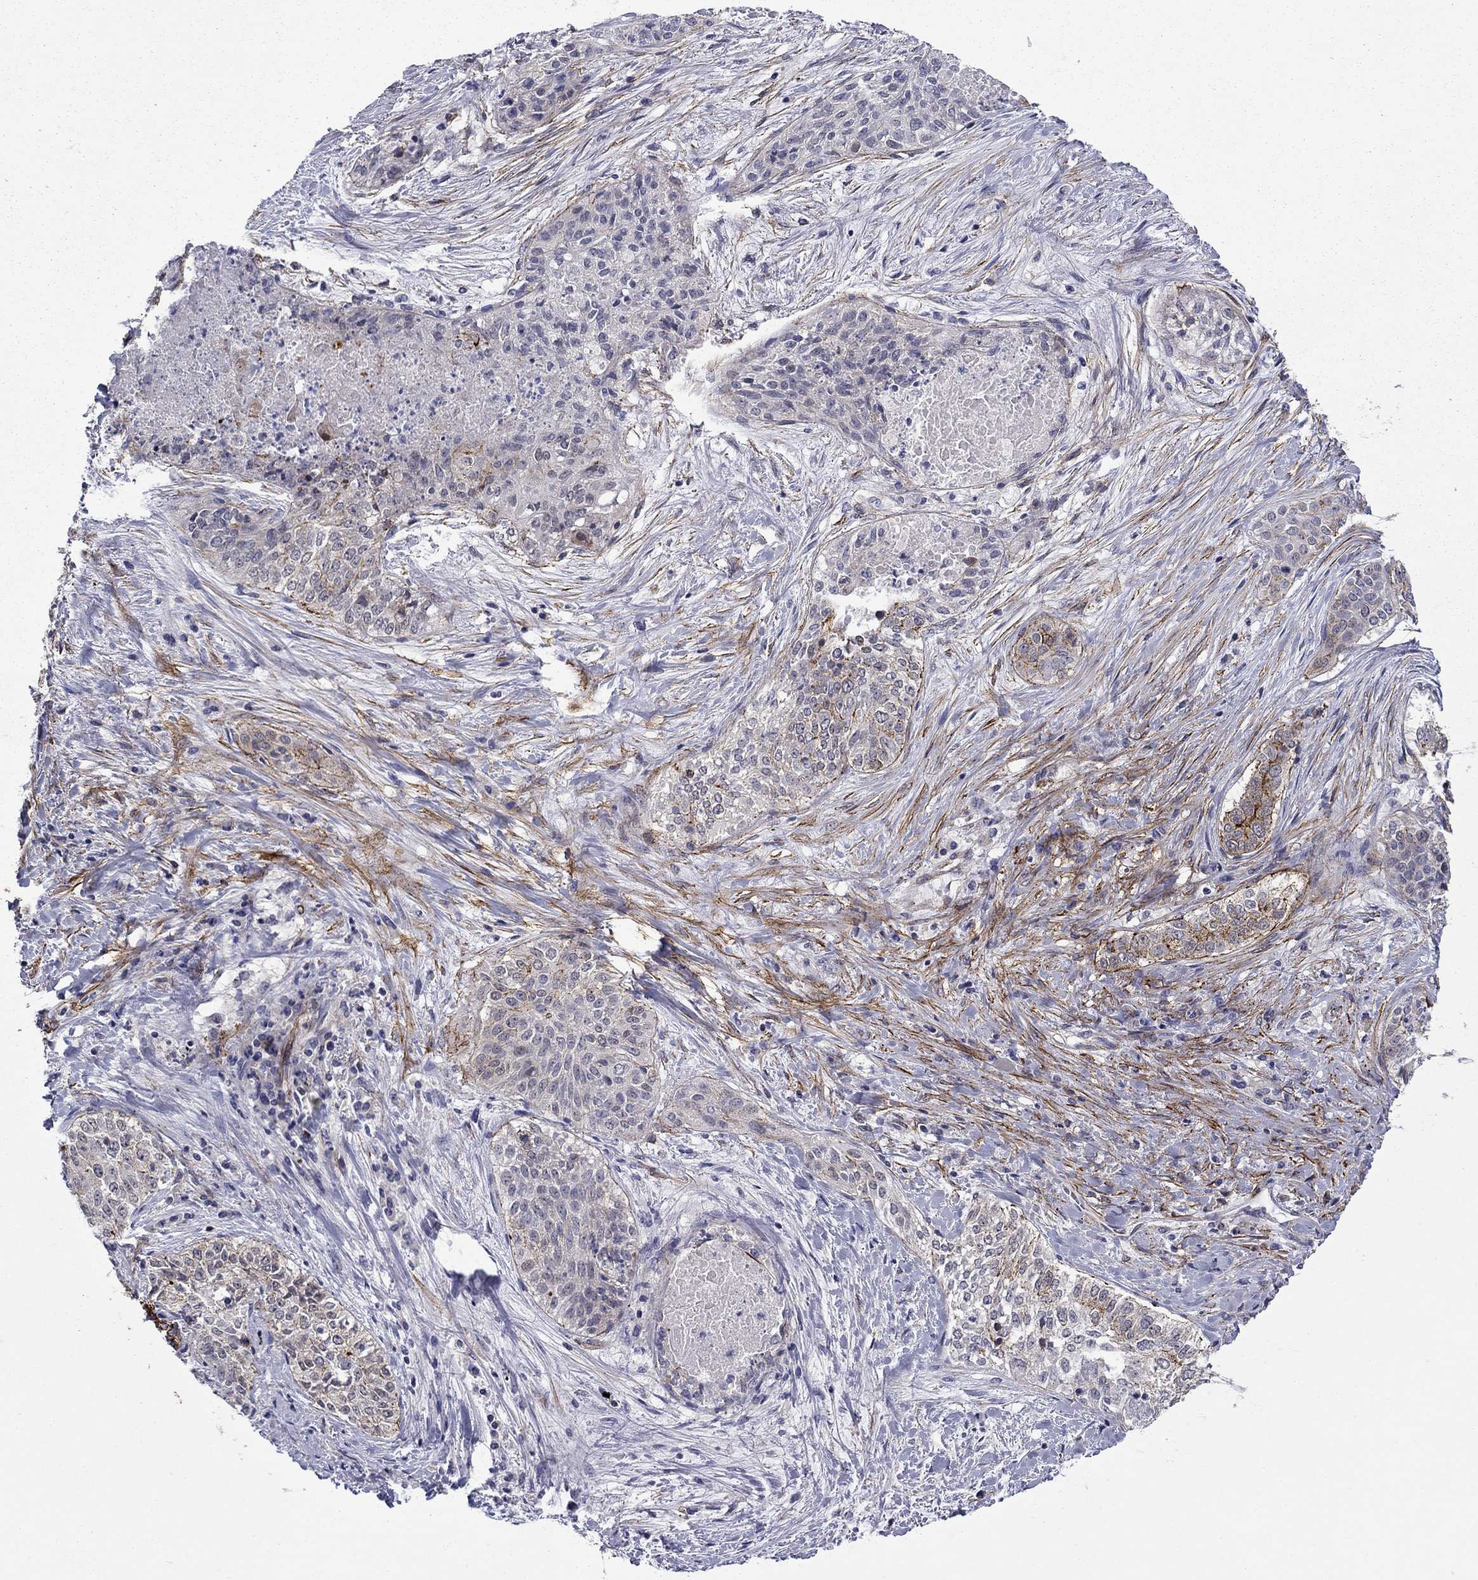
{"staining": {"intensity": "strong", "quantity": "<25%", "location": "cytoplasmic/membranous"}, "tissue": "lung cancer", "cell_type": "Tumor cells", "image_type": "cancer", "snomed": [{"axis": "morphology", "description": "Squamous cell carcinoma, NOS"}, {"axis": "topography", "description": "Lung"}], "caption": "Immunohistochemical staining of human squamous cell carcinoma (lung) displays medium levels of strong cytoplasmic/membranous positivity in about <25% of tumor cells. The staining was performed using DAB (3,3'-diaminobenzidine), with brown indicating positive protein expression. Nuclei are stained blue with hematoxylin.", "gene": "LMO7", "patient": {"sex": "male", "age": 64}}